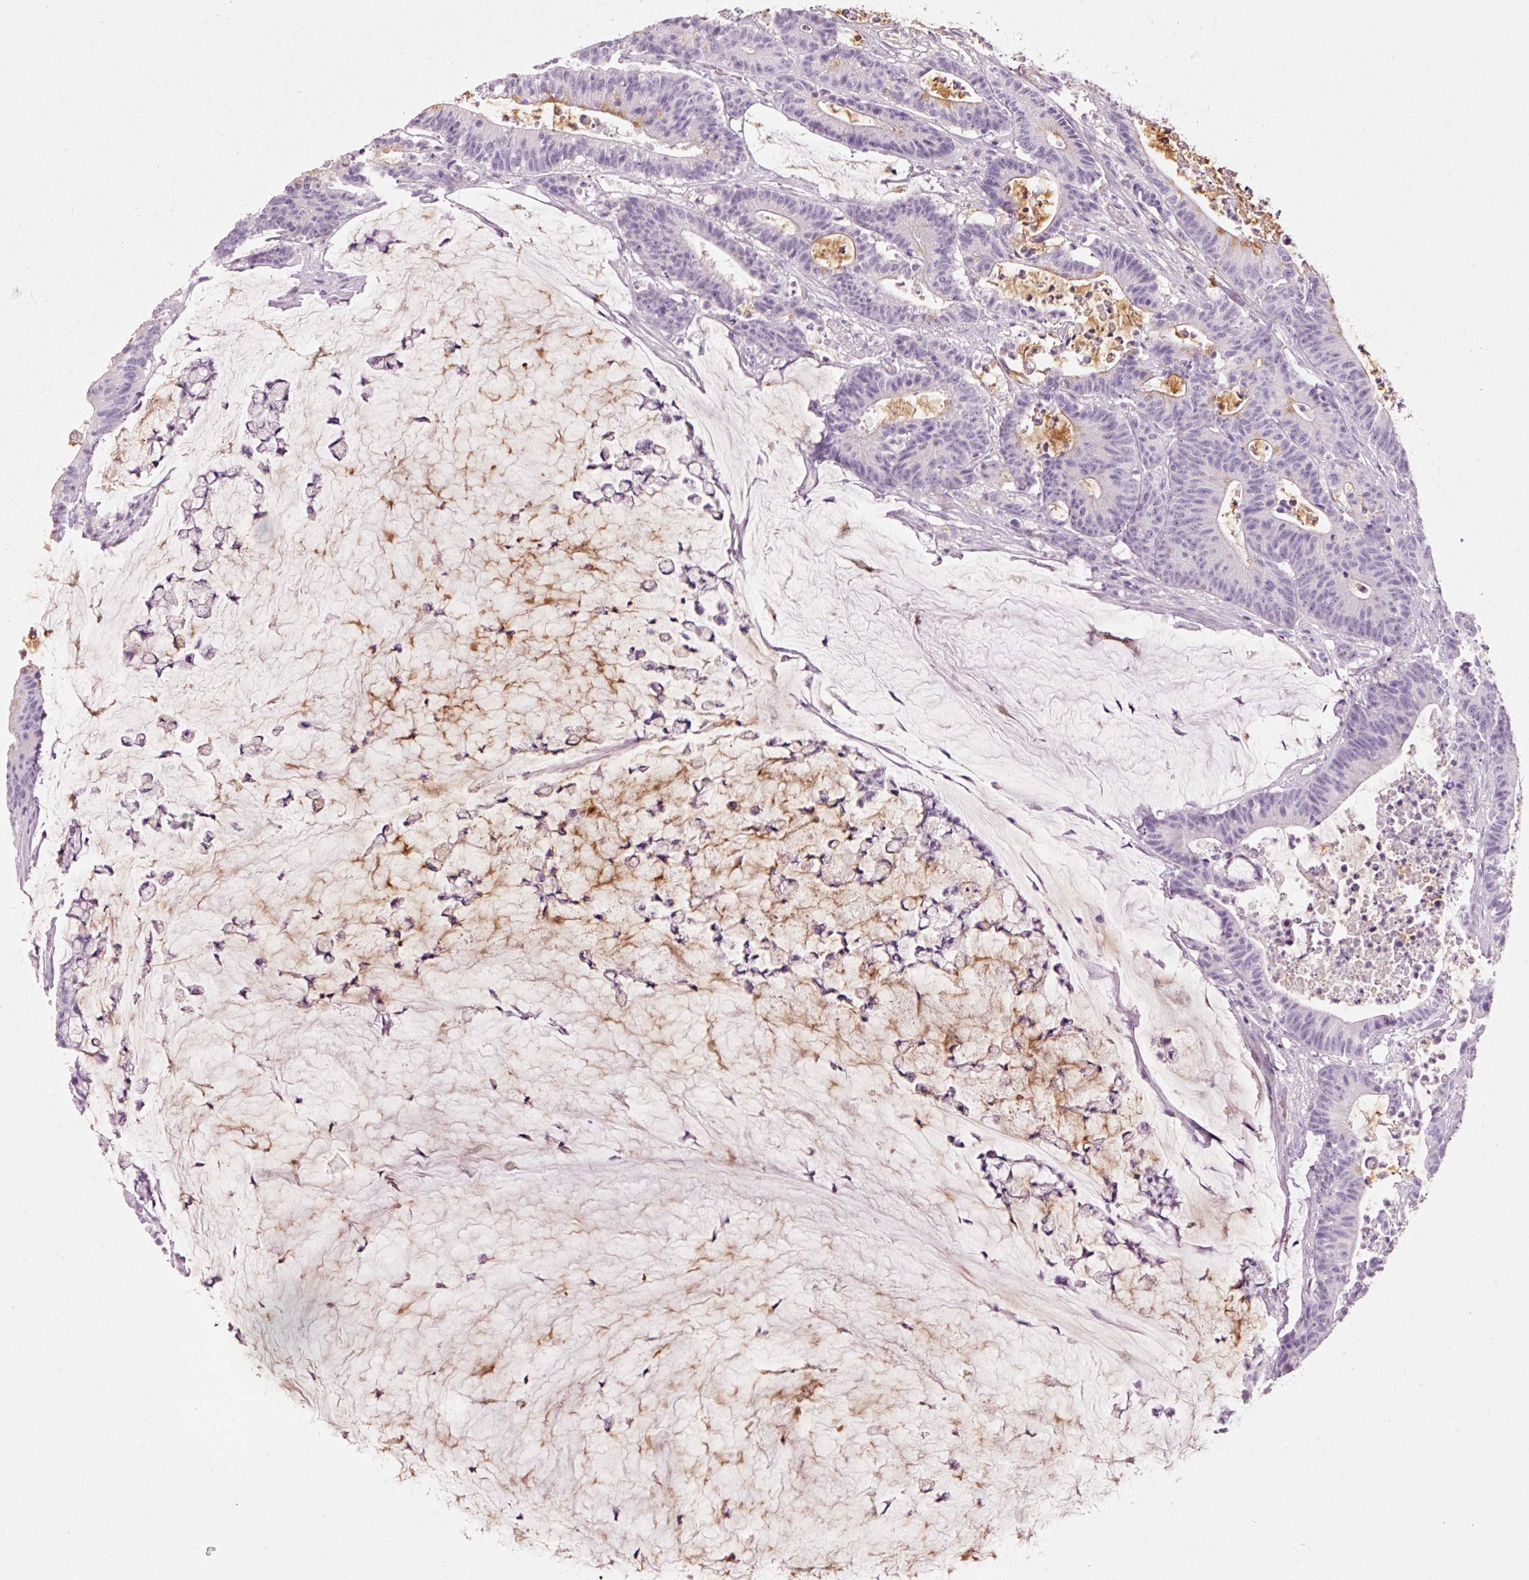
{"staining": {"intensity": "moderate", "quantity": "<25%", "location": "cytoplasmic/membranous"}, "tissue": "colorectal cancer", "cell_type": "Tumor cells", "image_type": "cancer", "snomed": [{"axis": "morphology", "description": "Adenocarcinoma, NOS"}, {"axis": "topography", "description": "Colon"}], "caption": "Human adenocarcinoma (colorectal) stained with a protein marker shows moderate staining in tumor cells.", "gene": "MUC5AC", "patient": {"sex": "female", "age": 84}}